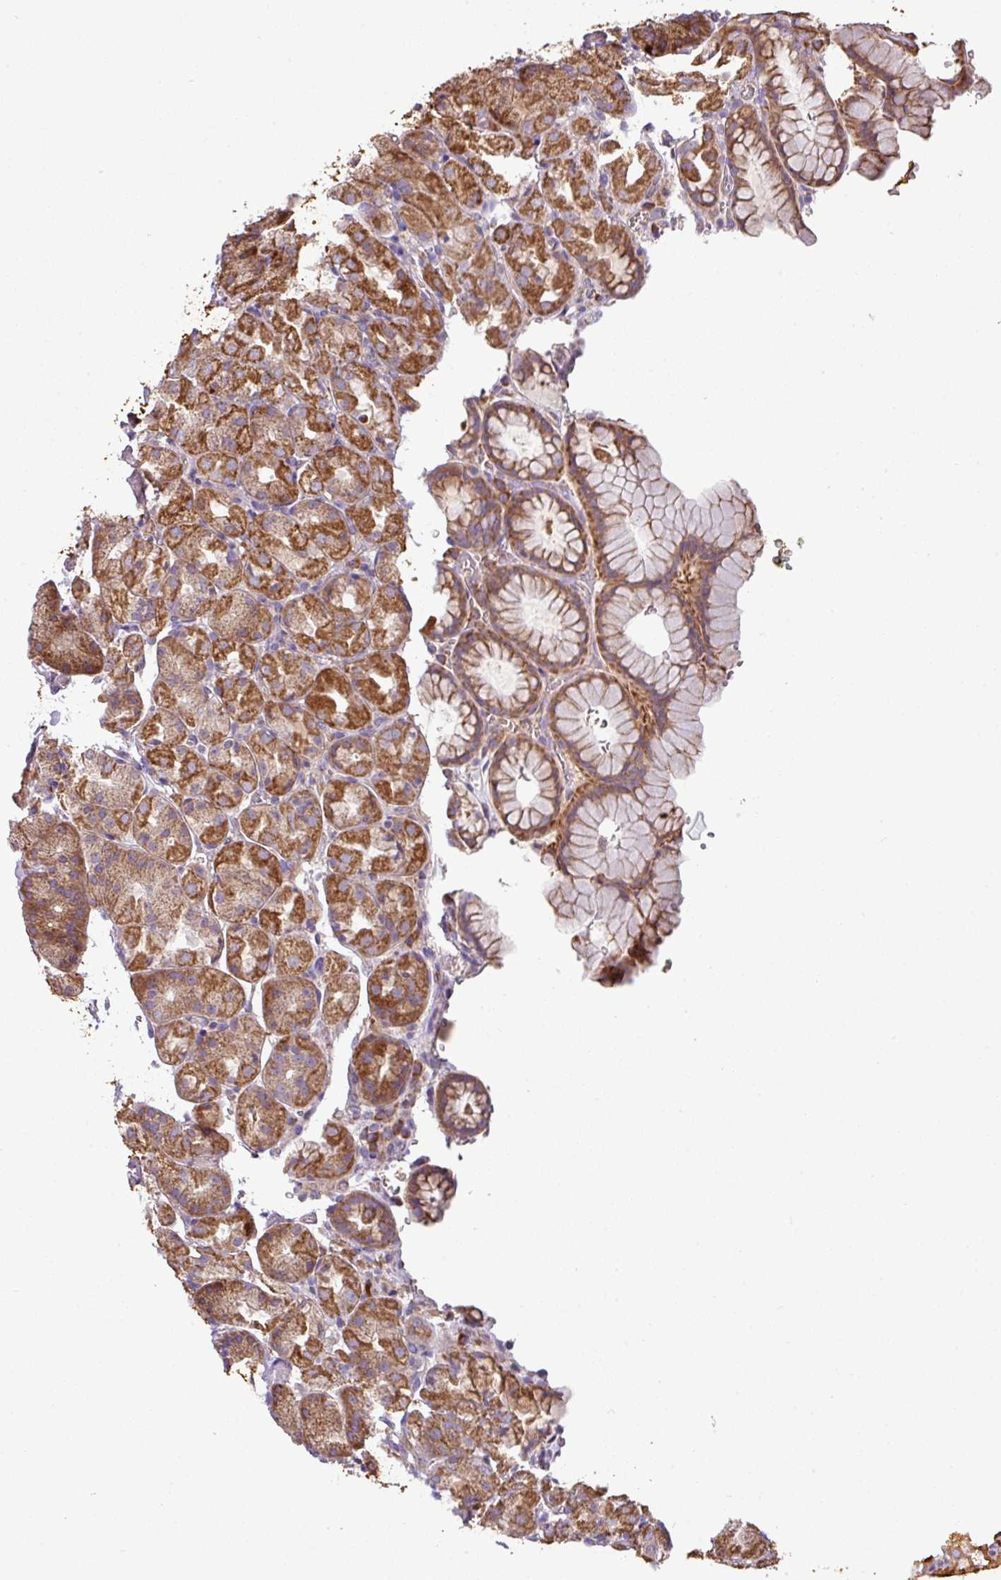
{"staining": {"intensity": "strong", "quantity": ">75%", "location": "cytoplasmic/membranous"}, "tissue": "stomach", "cell_type": "Glandular cells", "image_type": "normal", "snomed": [{"axis": "morphology", "description": "Normal tissue, NOS"}, {"axis": "topography", "description": "Stomach, upper"}], "caption": "Approximately >75% of glandular cells in unremarkable human stomach display strong cytoplasmic/membranous protein expression as visualized by brown immunohistochemical staining.", "gene": "ENSG00000260170", "patient": {"sex": "female", "age": 81}}